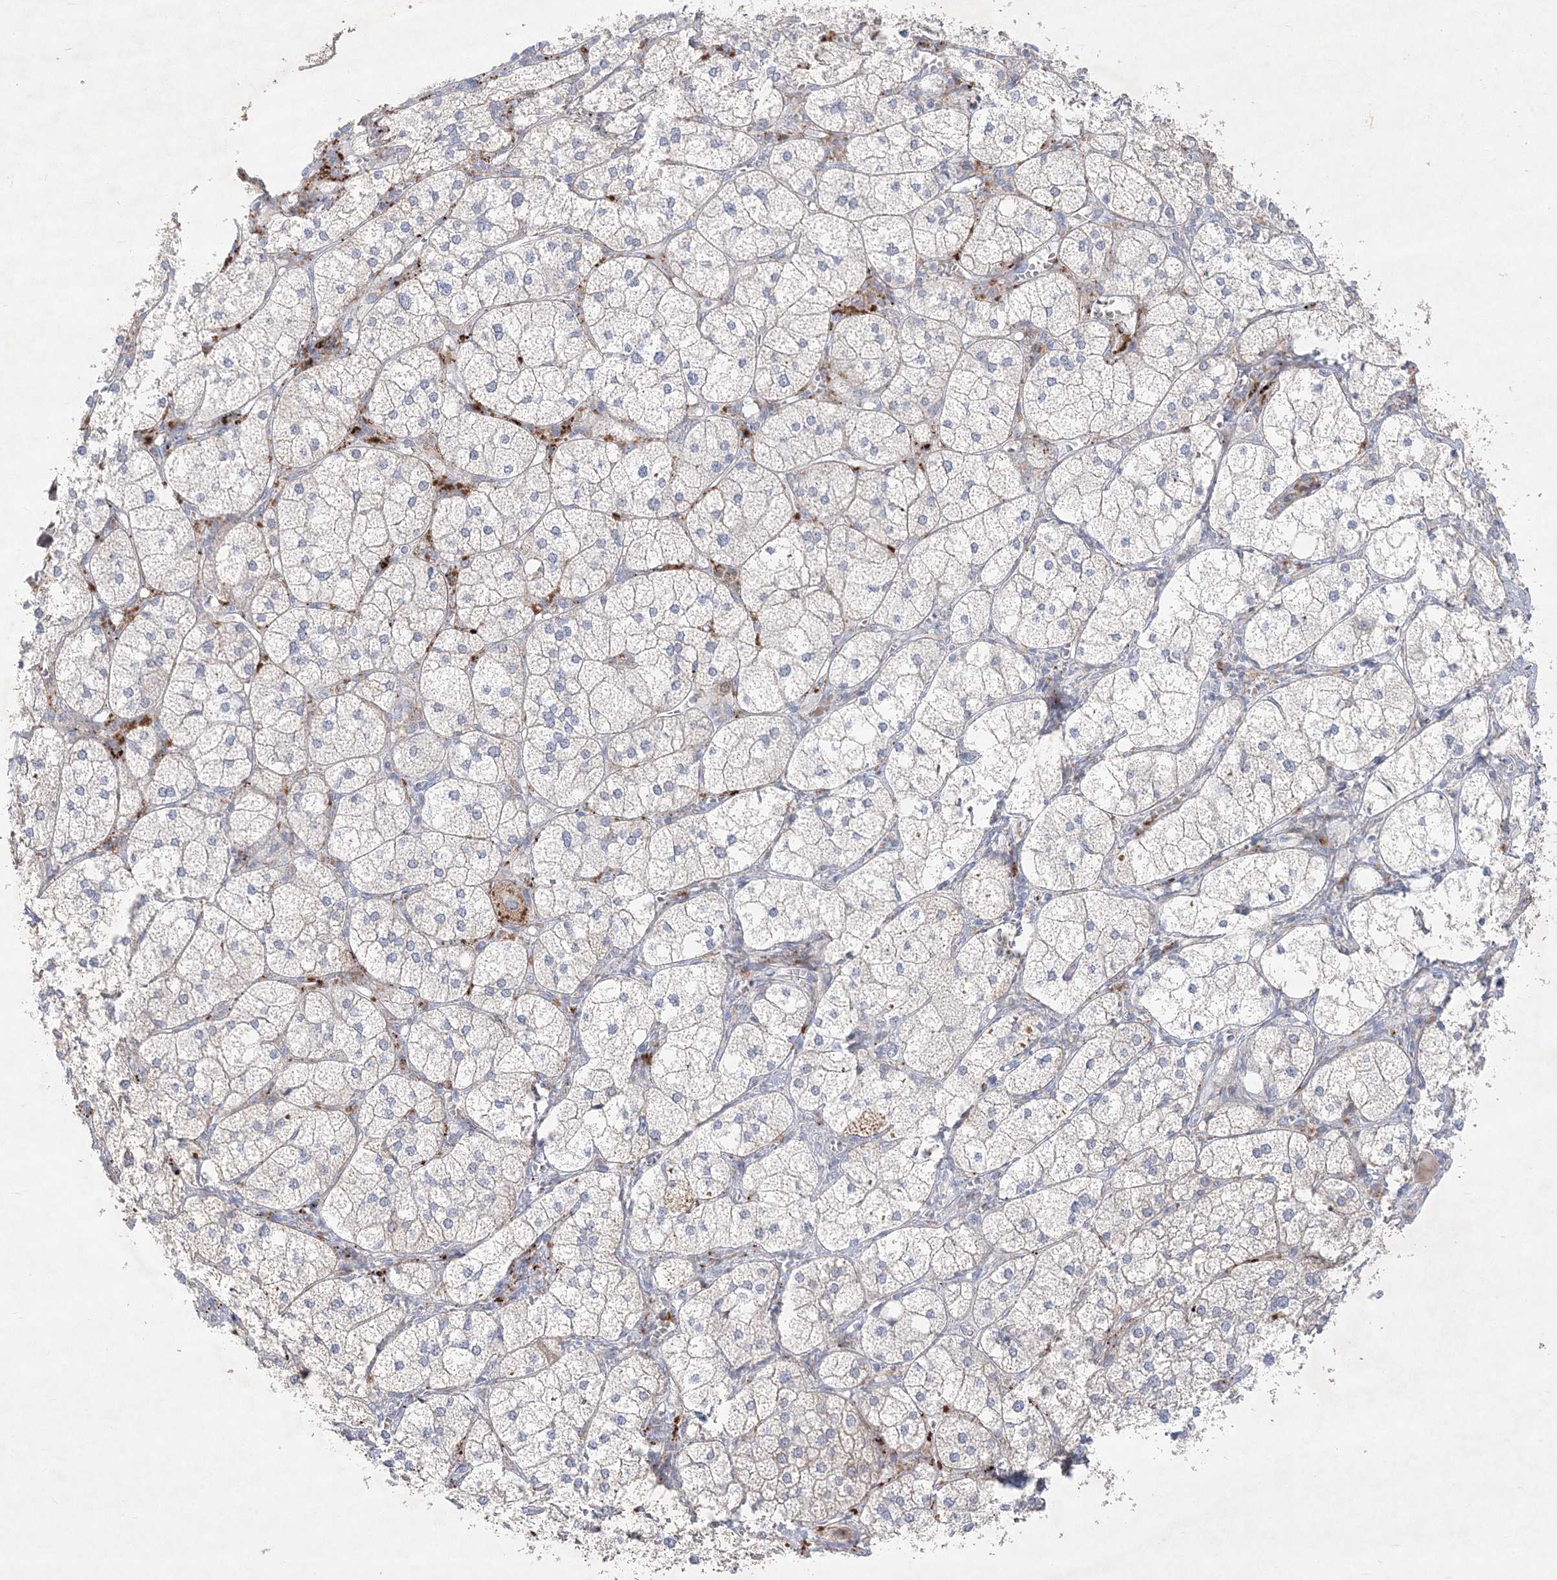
{"staining": {"intensity": "moderate", "quantity": "<25%", "location": "cytoplasmic/membranous"}, "tissue": "adrenal gland", "cell_type": "Glandular cells", "image_type": "normal", "snomed": [{"axis": "morphology", "description": "Normal tissue, NOS"}, {"axis": "topography", "description": "Adrenal gland"}], "caption": "Glandular cells show low levels of moderate cytoplasmic/membranous staining in about <25% of cells in normal adrenal gland. The staining is performed using DAB (3,3'-diaminobenzidine) brown chromogen to label protein expression. The nuclei are counter-stained blue using hematoxylin.", "gene": "CLNK", "patient": {"sex": "female", "age": 61}}